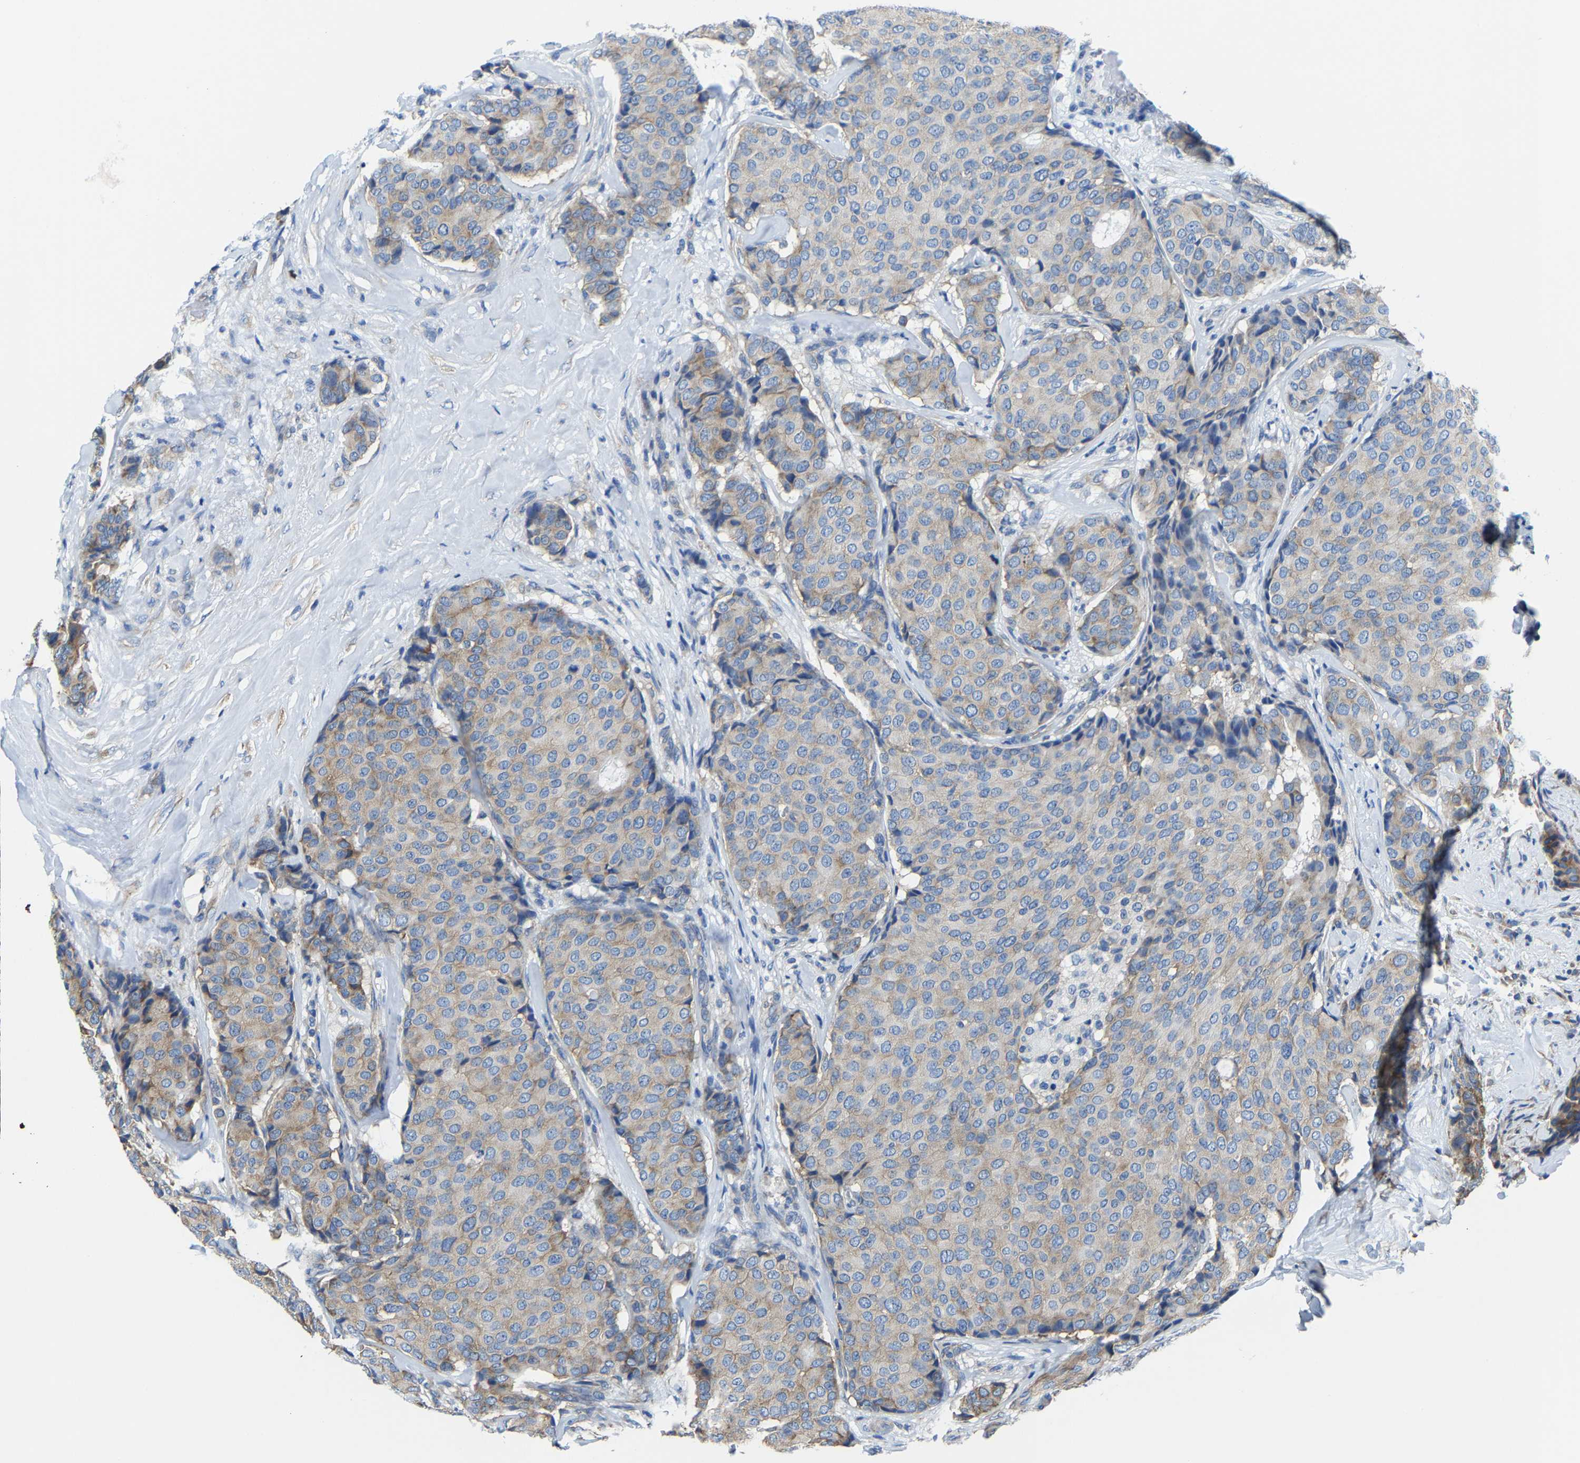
{"staining": {"intensity": "weak", "quantity": ">75%", "location": "cytoplasmic/membranous"}, "tissue": "breast cancer", "cell_type": "Tumor cells", "image_type": "cancer", "snomed": [{"axis": "morphology", "description": "Duct carcinoma"}, {"axis": "topography", "description": "Breast"}], "caption": "About >75% of tumor cells in breast infiltrating ductal carcinoma exhibit weak cytoplasmic/membranous protein expression as visualized by brown immunohistochemical staining.", "gene": "G3BP2", "patient": {"sex": "female", "age": 75}}